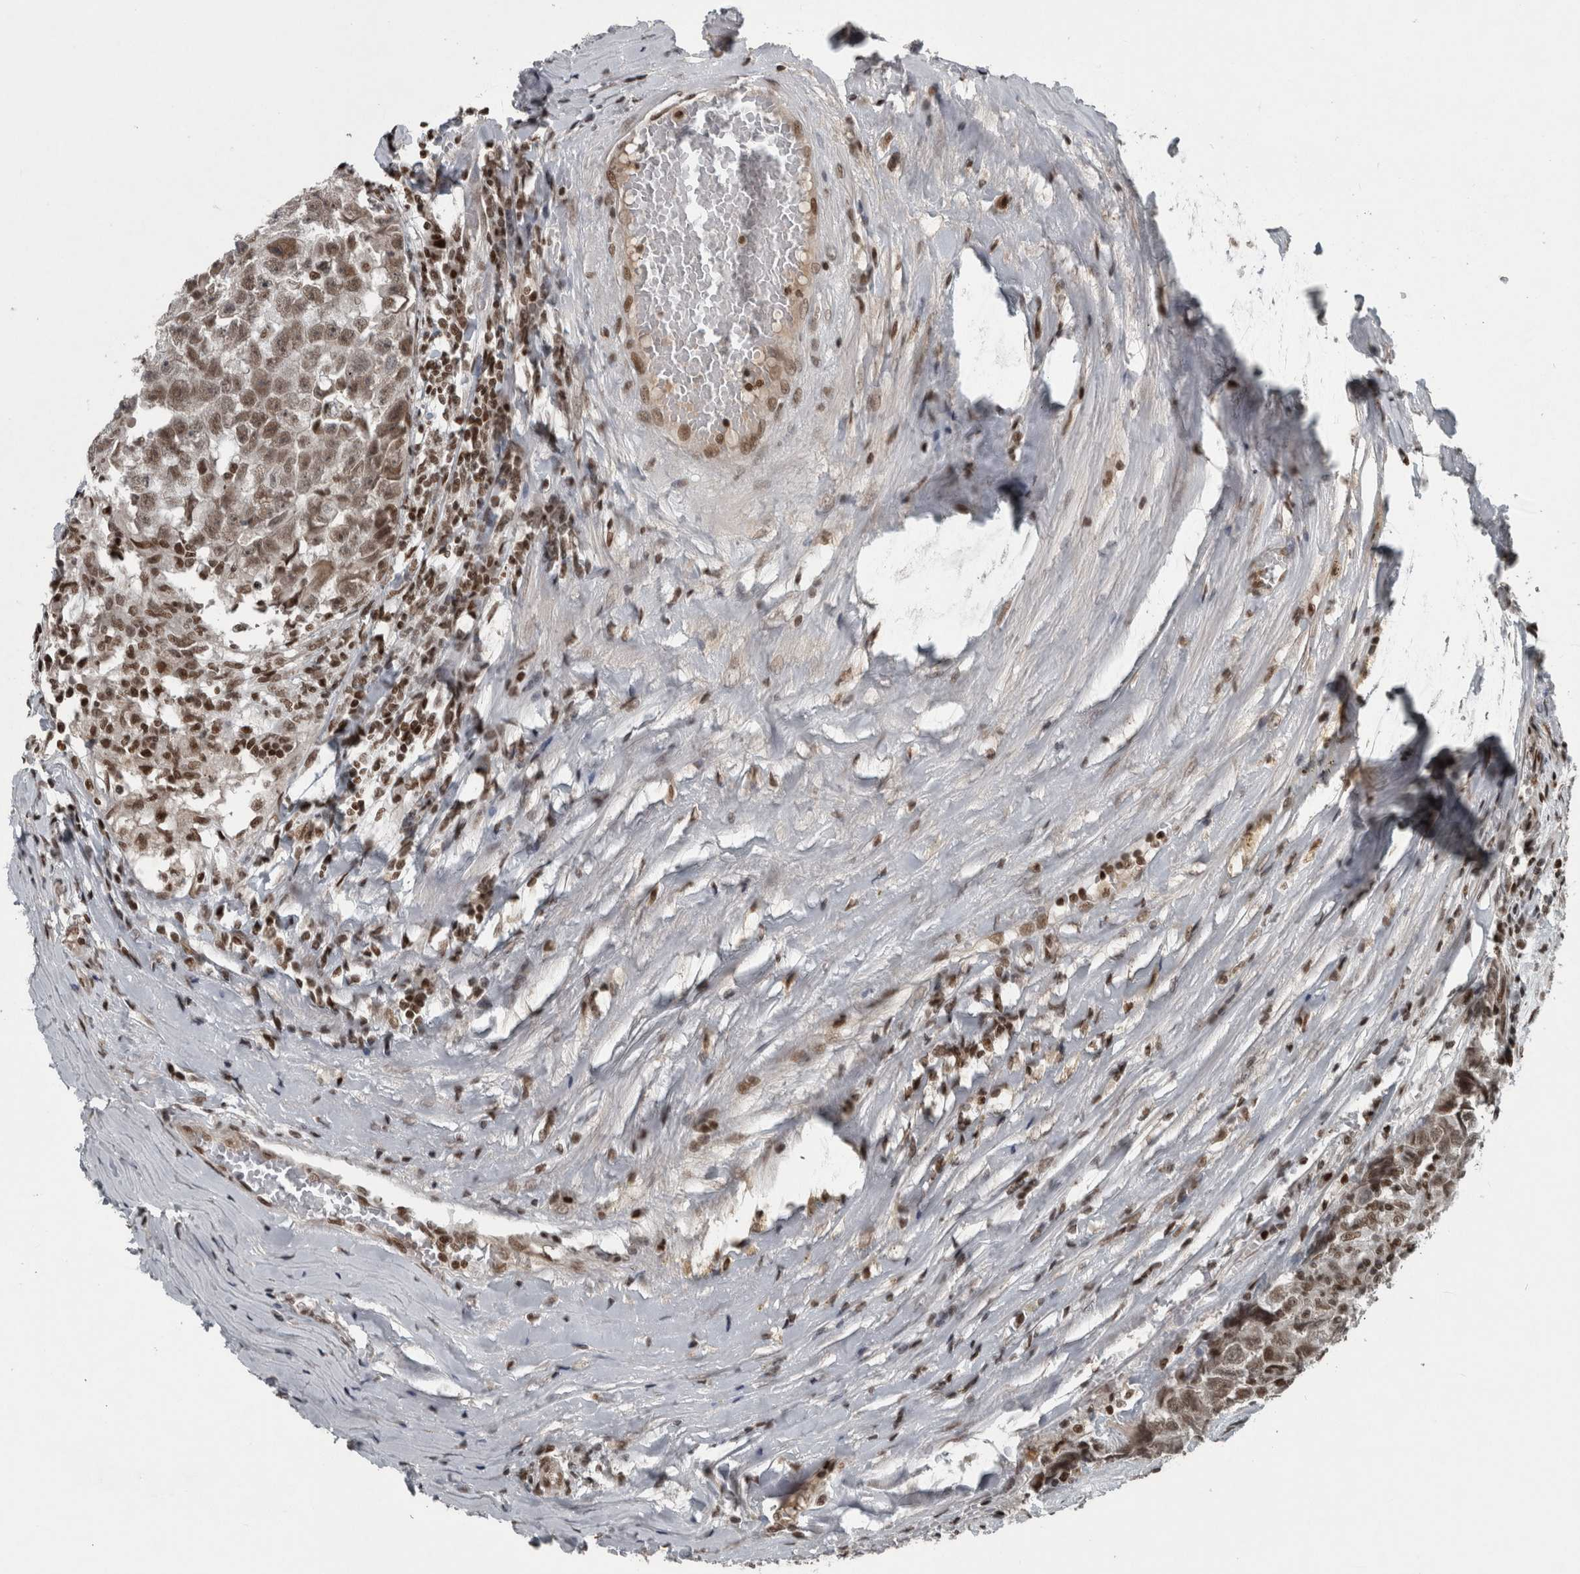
{"staining": {"intensity": "moderate", "quantity": ">75%", "location": "nuclear"}, "tissue": "testis cancer", "cell_type": "Tumor cells", "image_type": "cancer", "snomed": [{"axis": "morphology", "description": "Carcinoma, Embryonal, NOS"}, {"axis": "topography", "description": "Testis"}], "caption": "A brown stain shows moderate nuclear positivity of a protein in testis cancer (embryonal carcinoma) tumor cells.", "gene": "UNC50", "patient": {"sex": "male", "age": 25}}